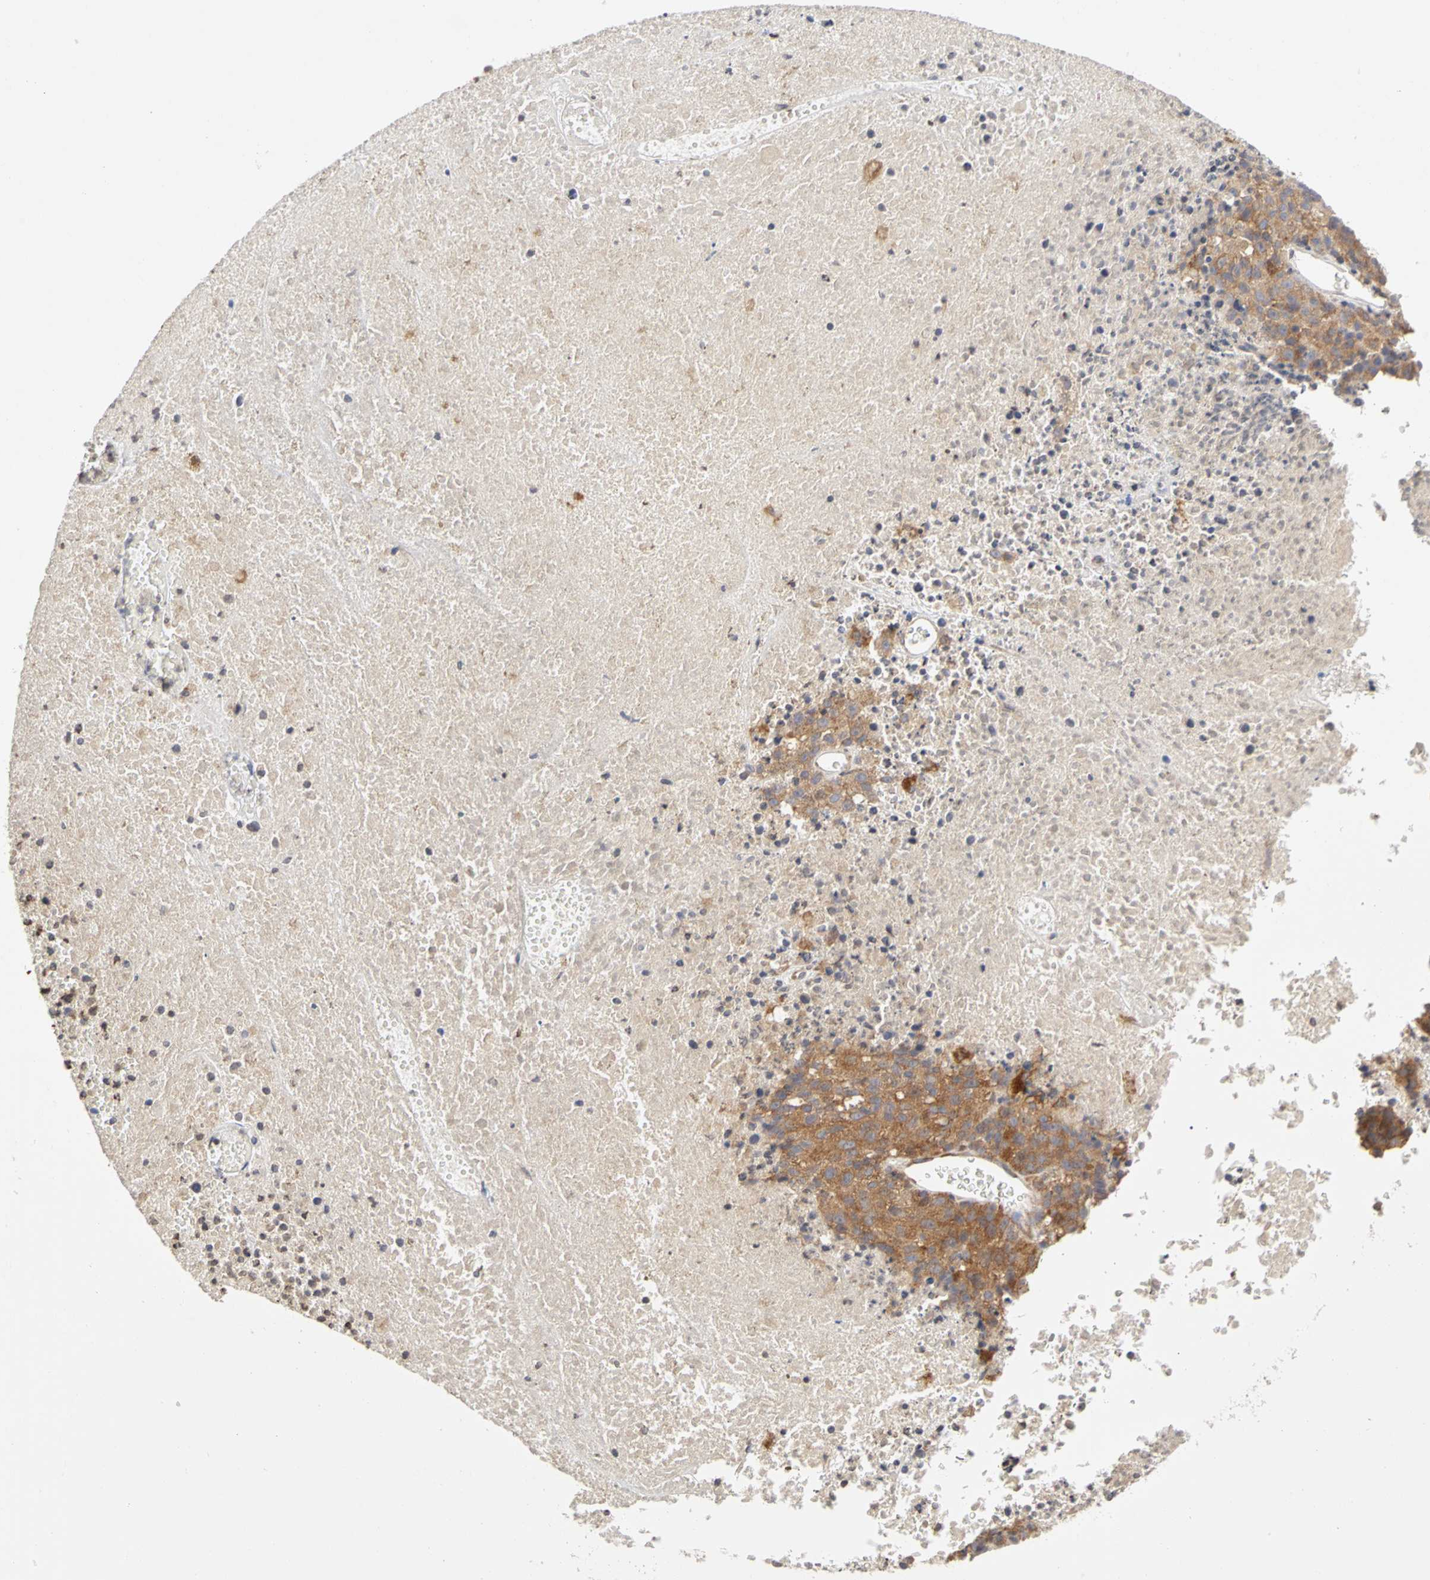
{"staining": {"intensity": "moderate", "quantity": ">75%", "location": "cytoplasmic/membranous"}, "tissue": "melanoma", "cell_type": "Tumor cells", "image_type": "cancer", "snomed": [{"axis": "morphology", "description": "Malignant melanoma, Metastatic site"}, {"axis": "topography", "description": "Cerebral cortex"}], "caption": "Immunohistochemical staining of human malignant melanoma (metastatic site) demonstrates medium levels of moderate cytoplasmic/membranous expression in about >75% of tumor cells. Nuclei are stained in blue.", "gene": "IRAK1", "patient": {"sex": "female", "age": 52}}